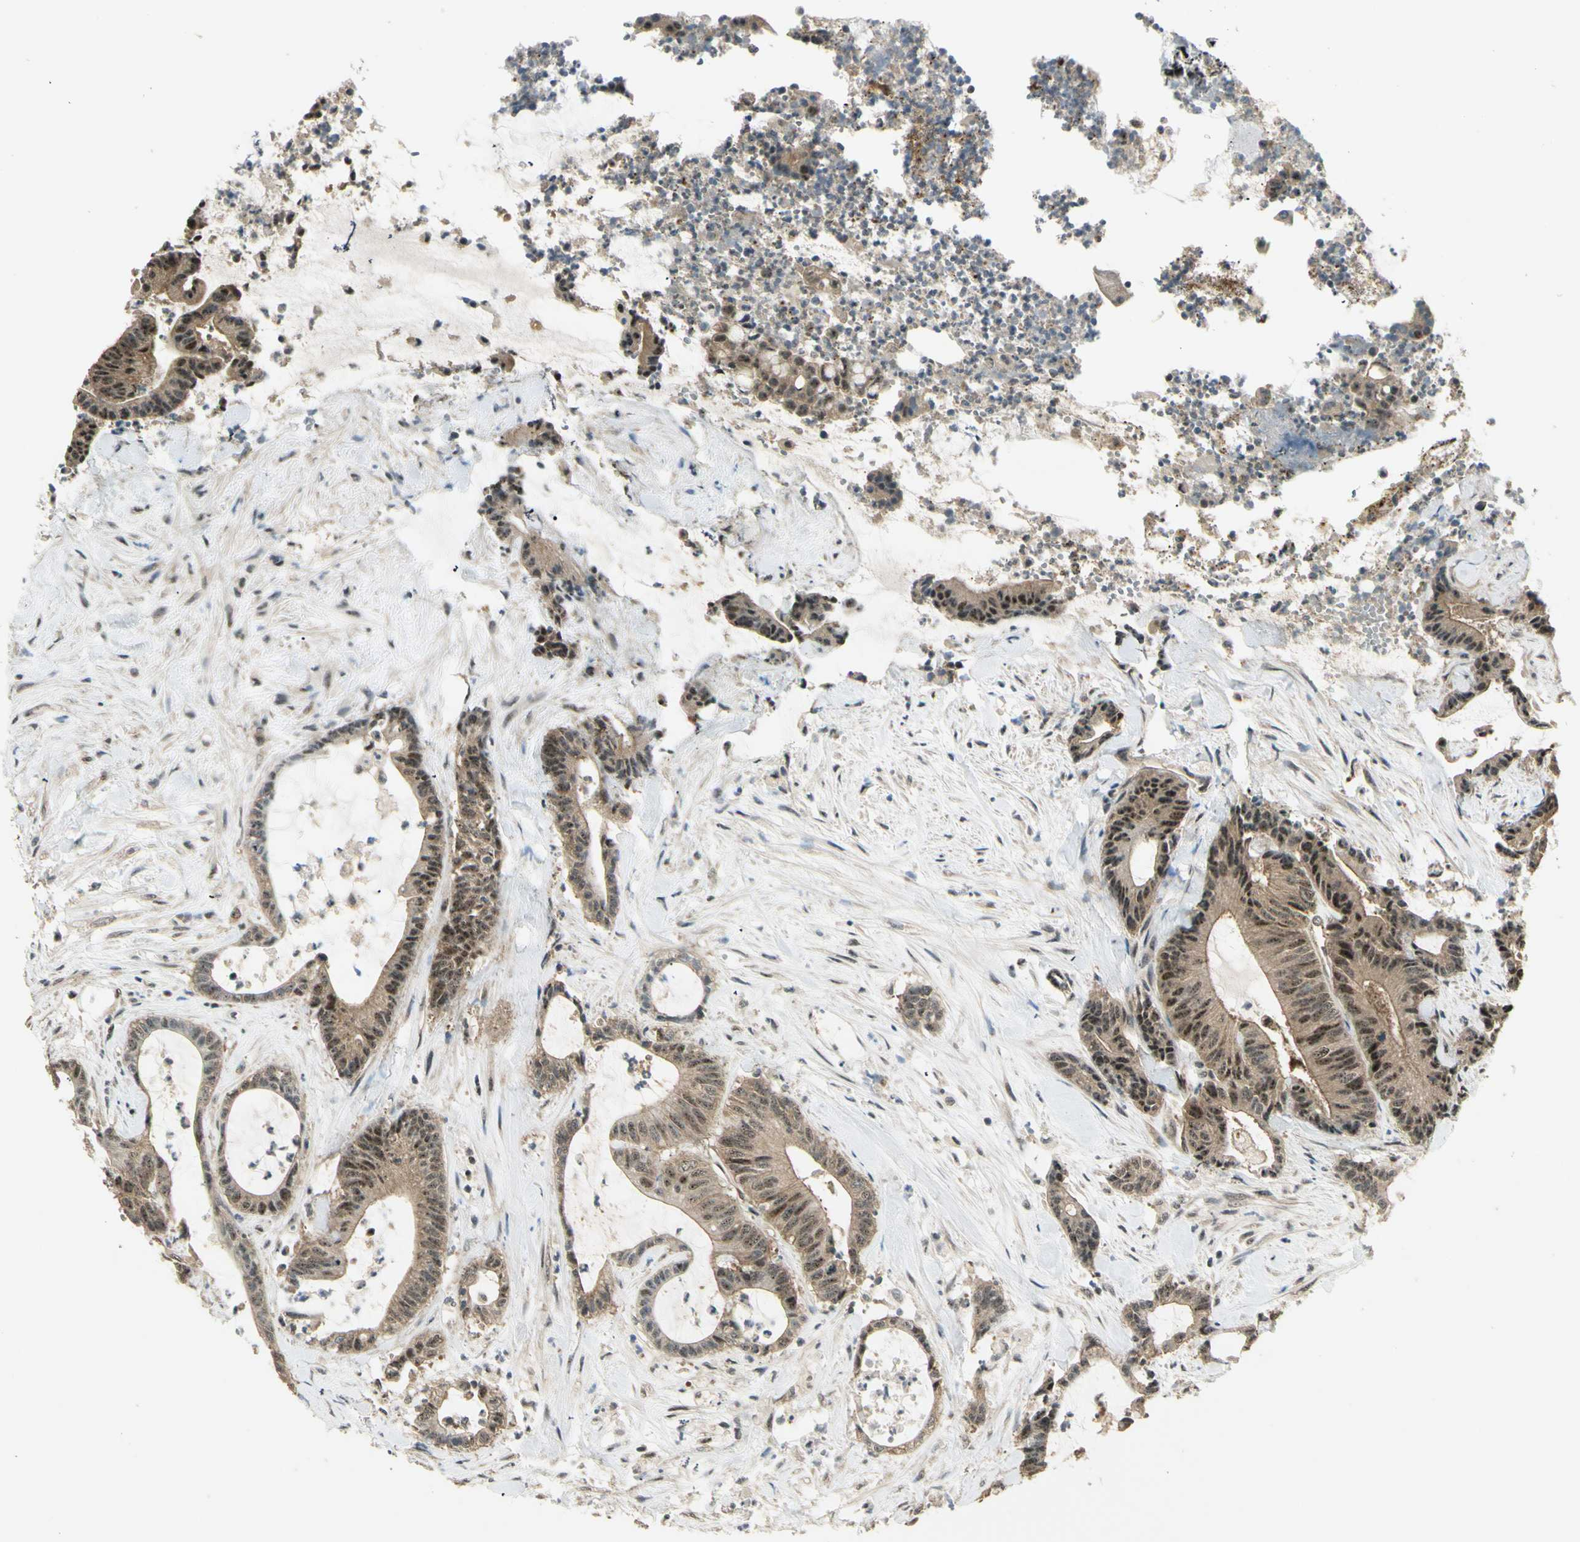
{"staining": {"intensity": "moderate", "quantity": "25%-75%", "location": "cytoplasmic/membranous,nuclear"}, "tissue": "colorectal cancer", "cell_type": "Tumor cells", "image_type": "cancer", "snomed": [{"axis": "morphology", "description": "Adenocarcinoma, NOS"}, {"axis": "topography", "description": "Colon"}], "caption": "Immunohistochemistry (IHC) of human colorectal adenocarcinoma displays medium levels of moderate cytoplasmic/membranous and nuclear positivity in approximately 25%-75% of tumor cells.", "gene": "MCPH1", "patient": {"sex": "female", "age": 84}}